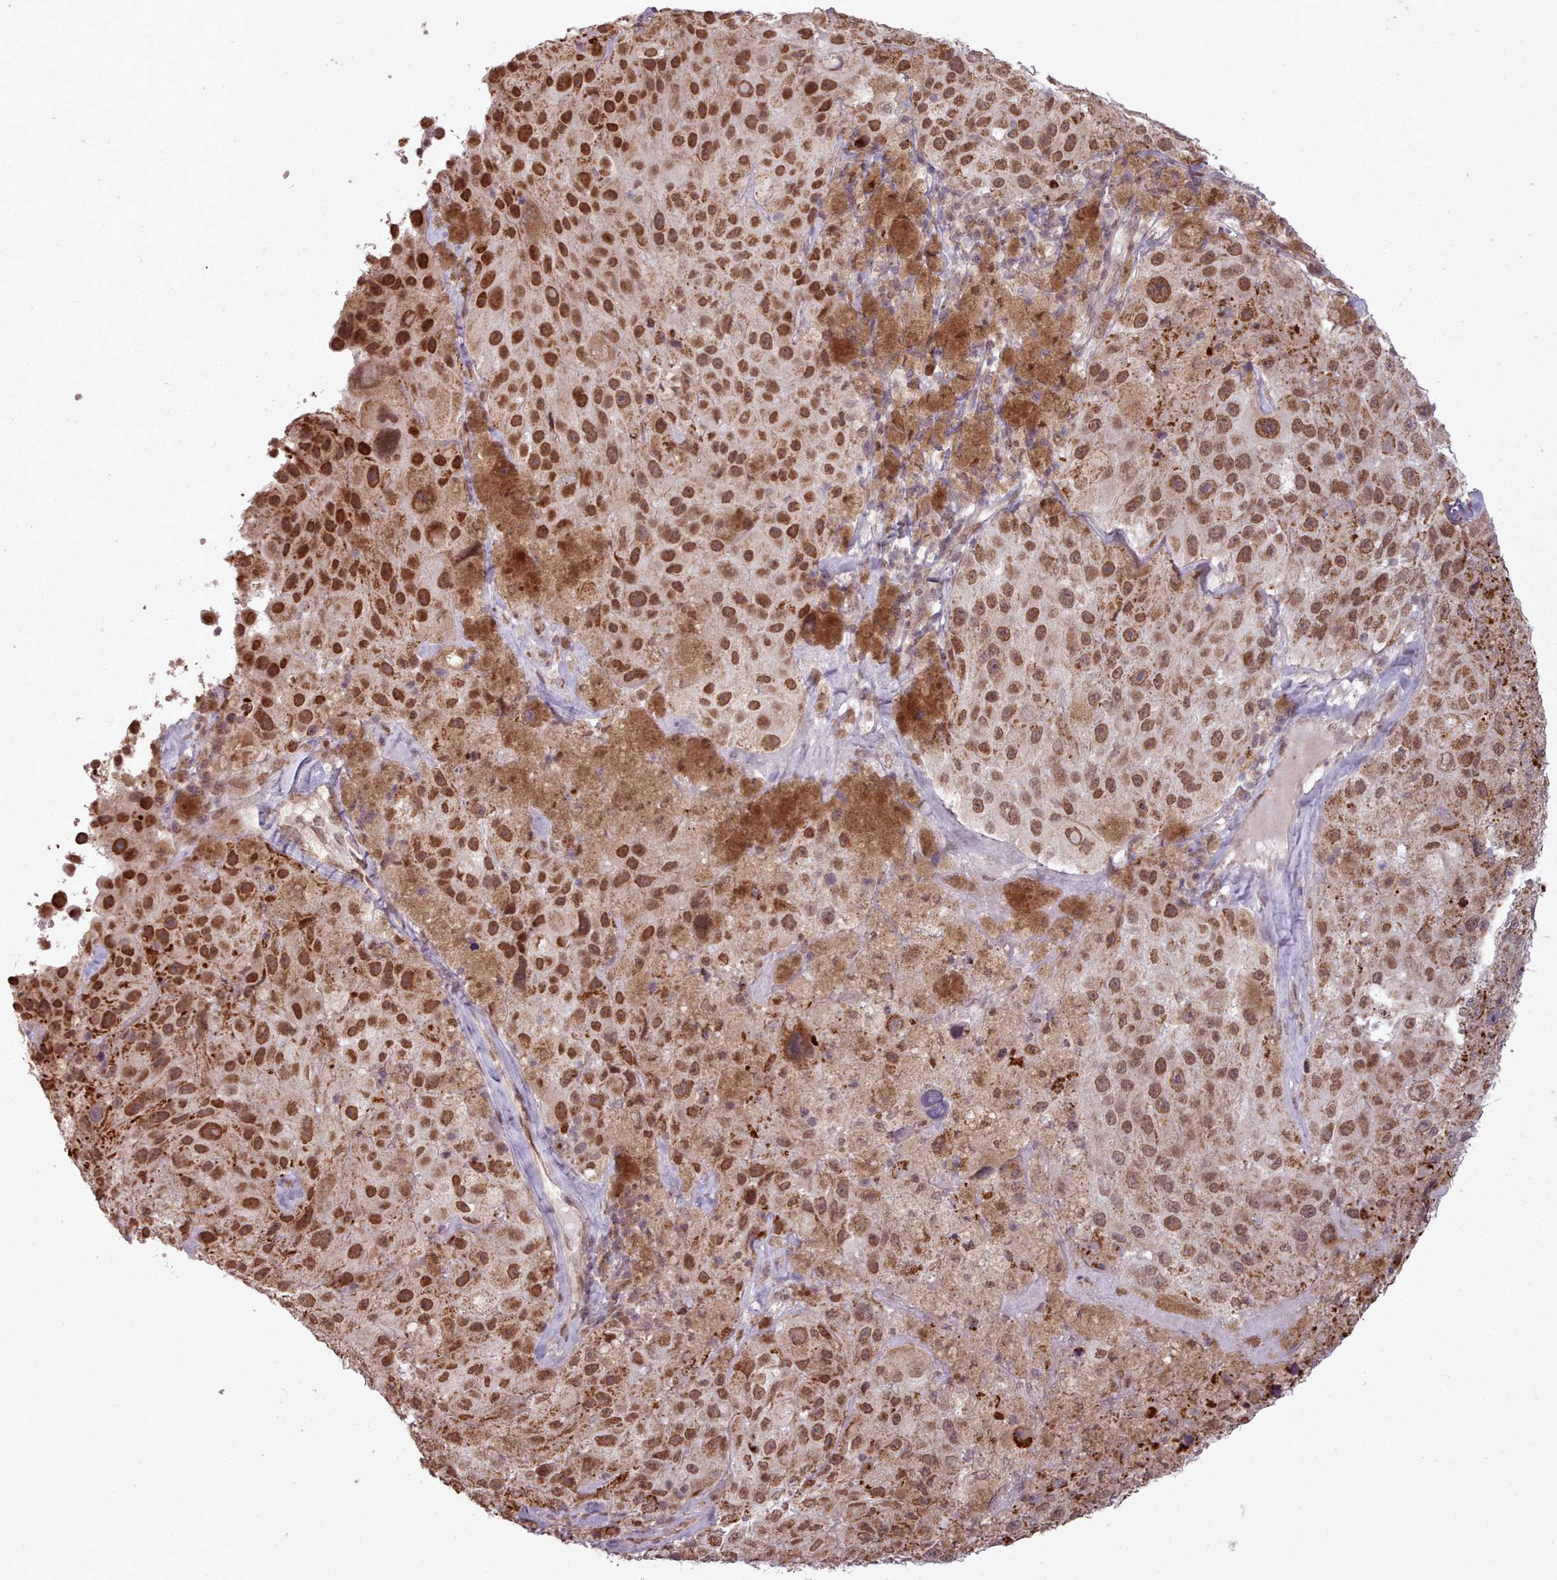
{"staining": {"intensity": "strong", "quantity": ">75%", "location": "nuclear"}, "tissue": "melanoma", "cell_type": "Tumor cells", "image_type": "cancer", "snomed": [{"axis": "morphology", "description": "Malignant melanoma, Metastatic site"}, {"axis": "topography", "description": "Lymph node"}], "caption": "This is a histology image of IHC staining of malignant melanoma (metastatic site), which shows strong expression in the nuclear of tumor cells.", "gene": "ZMYM4", "patient": {"sex": "male", "age": 62}}